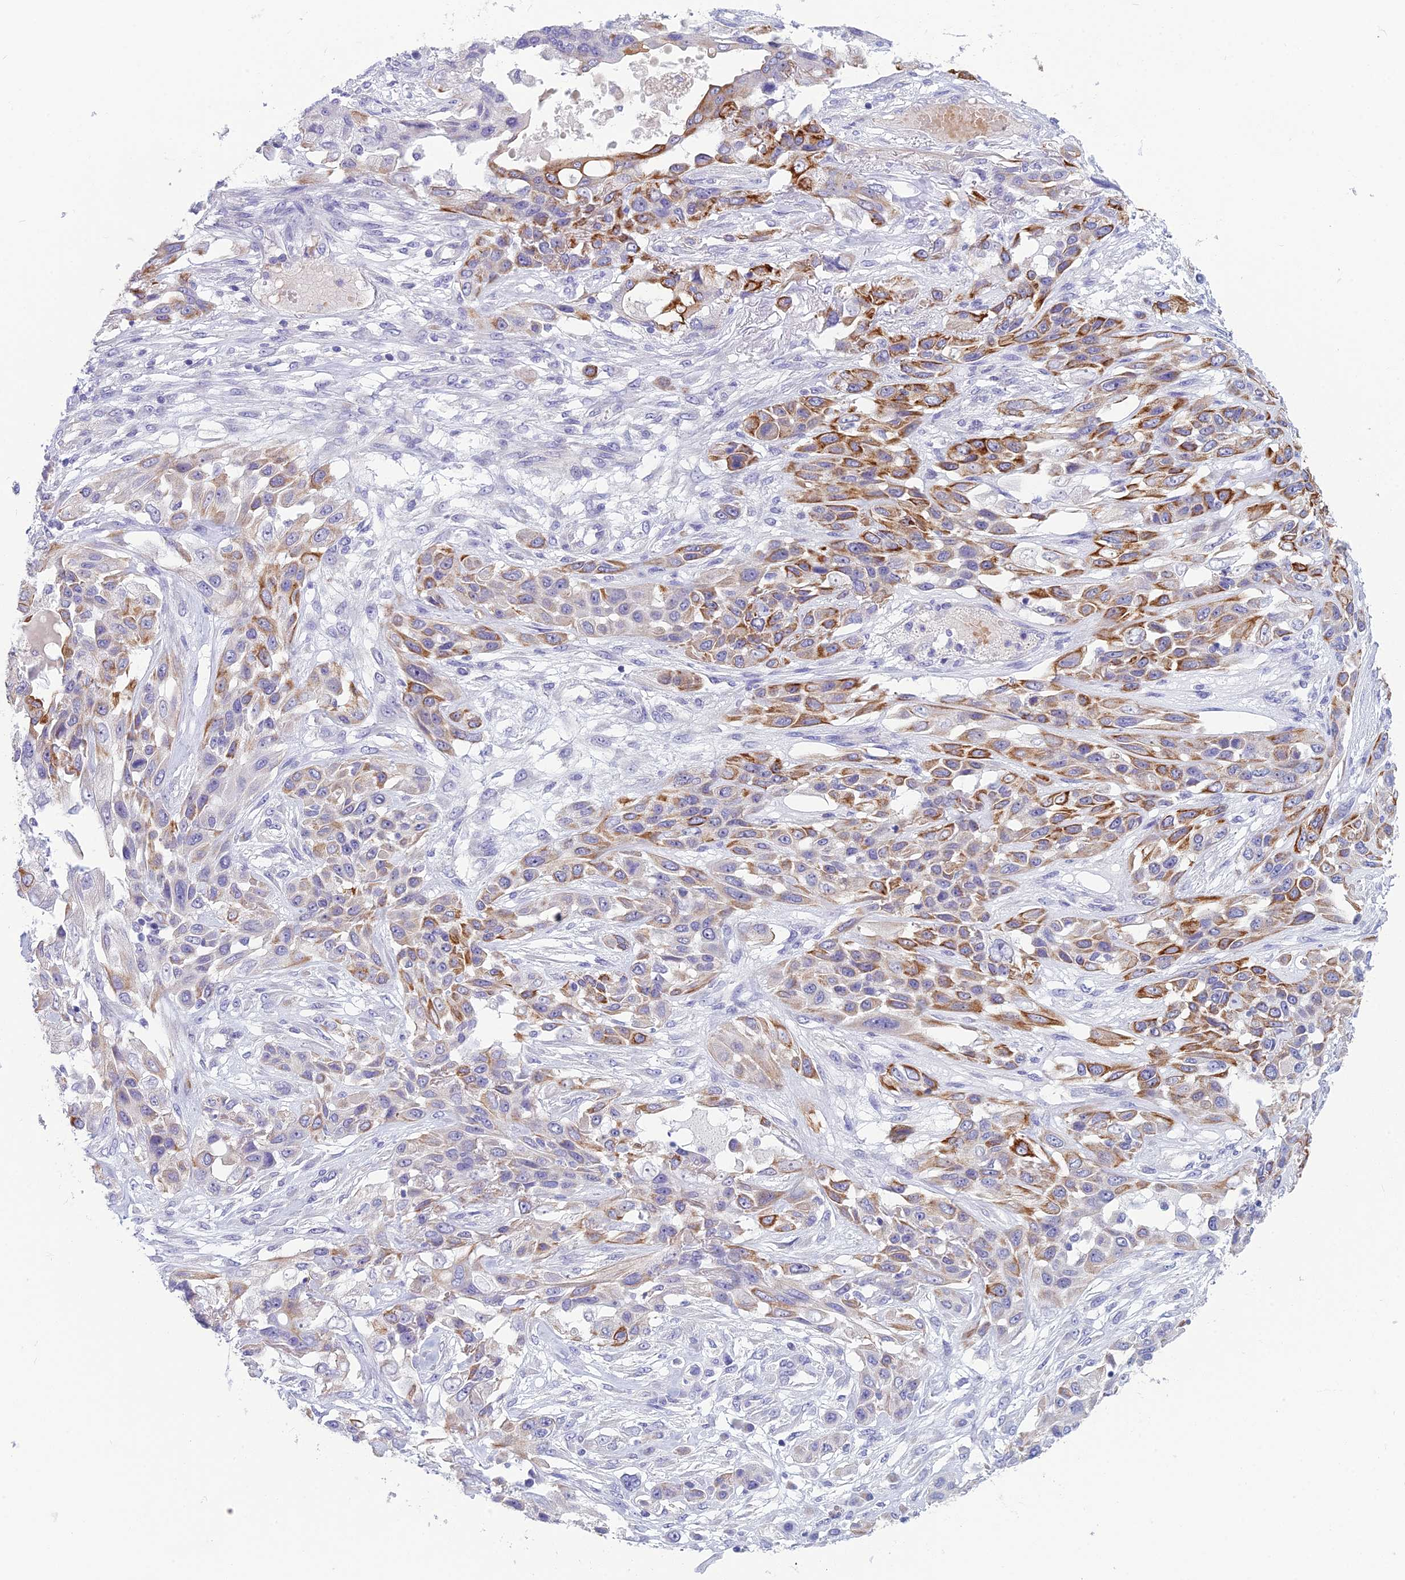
{"staining": {"intensity": "strong", "quantity": "25%-75%", "location": "cytoplasmic/membranous"}, "tissue": "lung cancer", "cell_type": "Tumor cells", "image_type": "cancer", "snomed": [{"axis": "morphology", "description": "Squamous cell carcinoma, NOS"}, {"axis": "topography", "description": "Lung"}], "caption": "Immunohistochemistry of human lung cancer (squamous cell carcinoma) reveals high levels of strong cytoplasmic/membranous expression in approximately 25%-75% of tumor cells. (DAB (3,3'-diaminobenzidine) IHC, brown staining for protein, blue staining for nuclei).", "gene": "RBM41", "patient": {"sex": "female", "age": 70}}